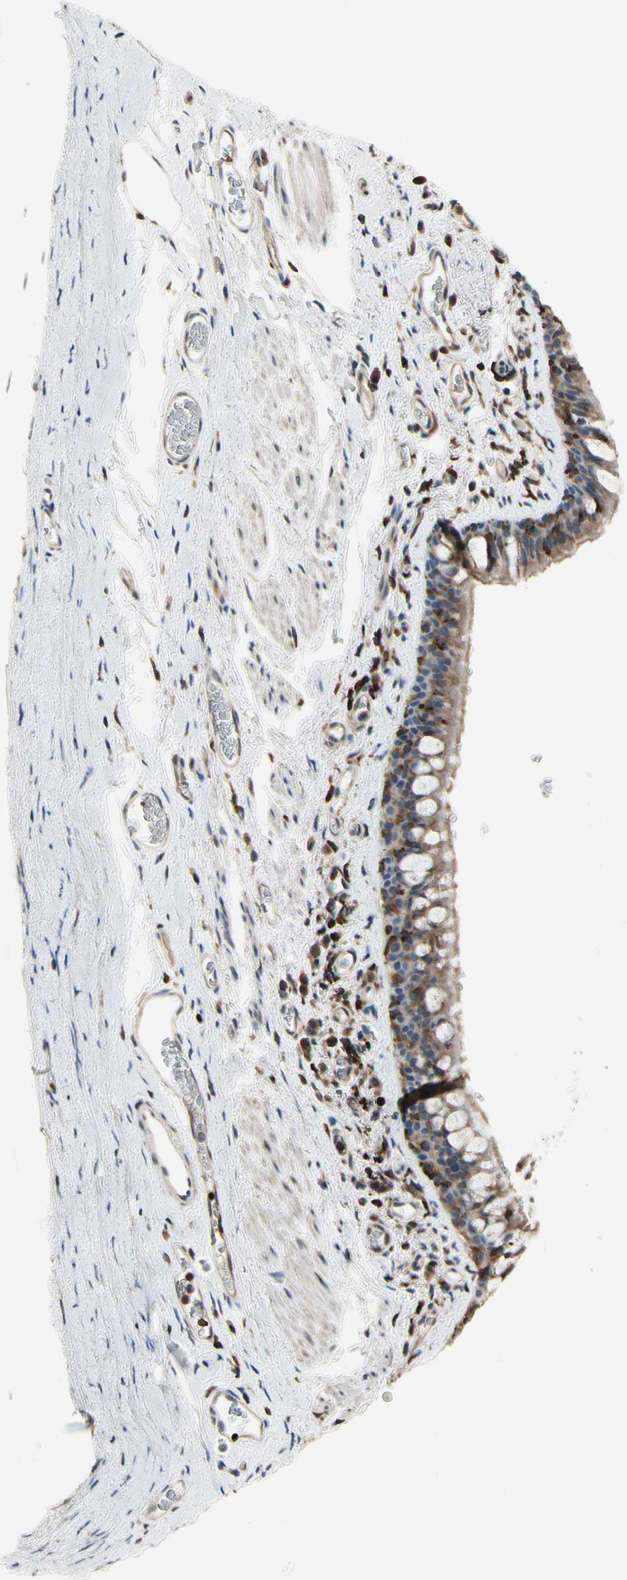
{"staining": {"intensity": "moderate", "quantity": ">75%", "location": "cytoplasmic/membranous"}, "tissue": "bronchus", "cell_type": "Respiratory epithelial cells", "image_type": "normal", "snomed": [{"axis": "morphology", "description": "Normal tissue, NOS"}, {"axis": "morphology", "description": "Malignant melanoma, Metastatic site"}, {"axis": "topography", "description": "Bronchus"}, {"axis": "topography", "description": "Lung"}], "caption": "Protein expression analysis of unremarkable bronchus exhibits moderate cytoplasmic/membranous staining in about >75% of respiratory epithelial cells.", "gene": "NFATC2", "patient": {"sex": "male", "age": 64}}